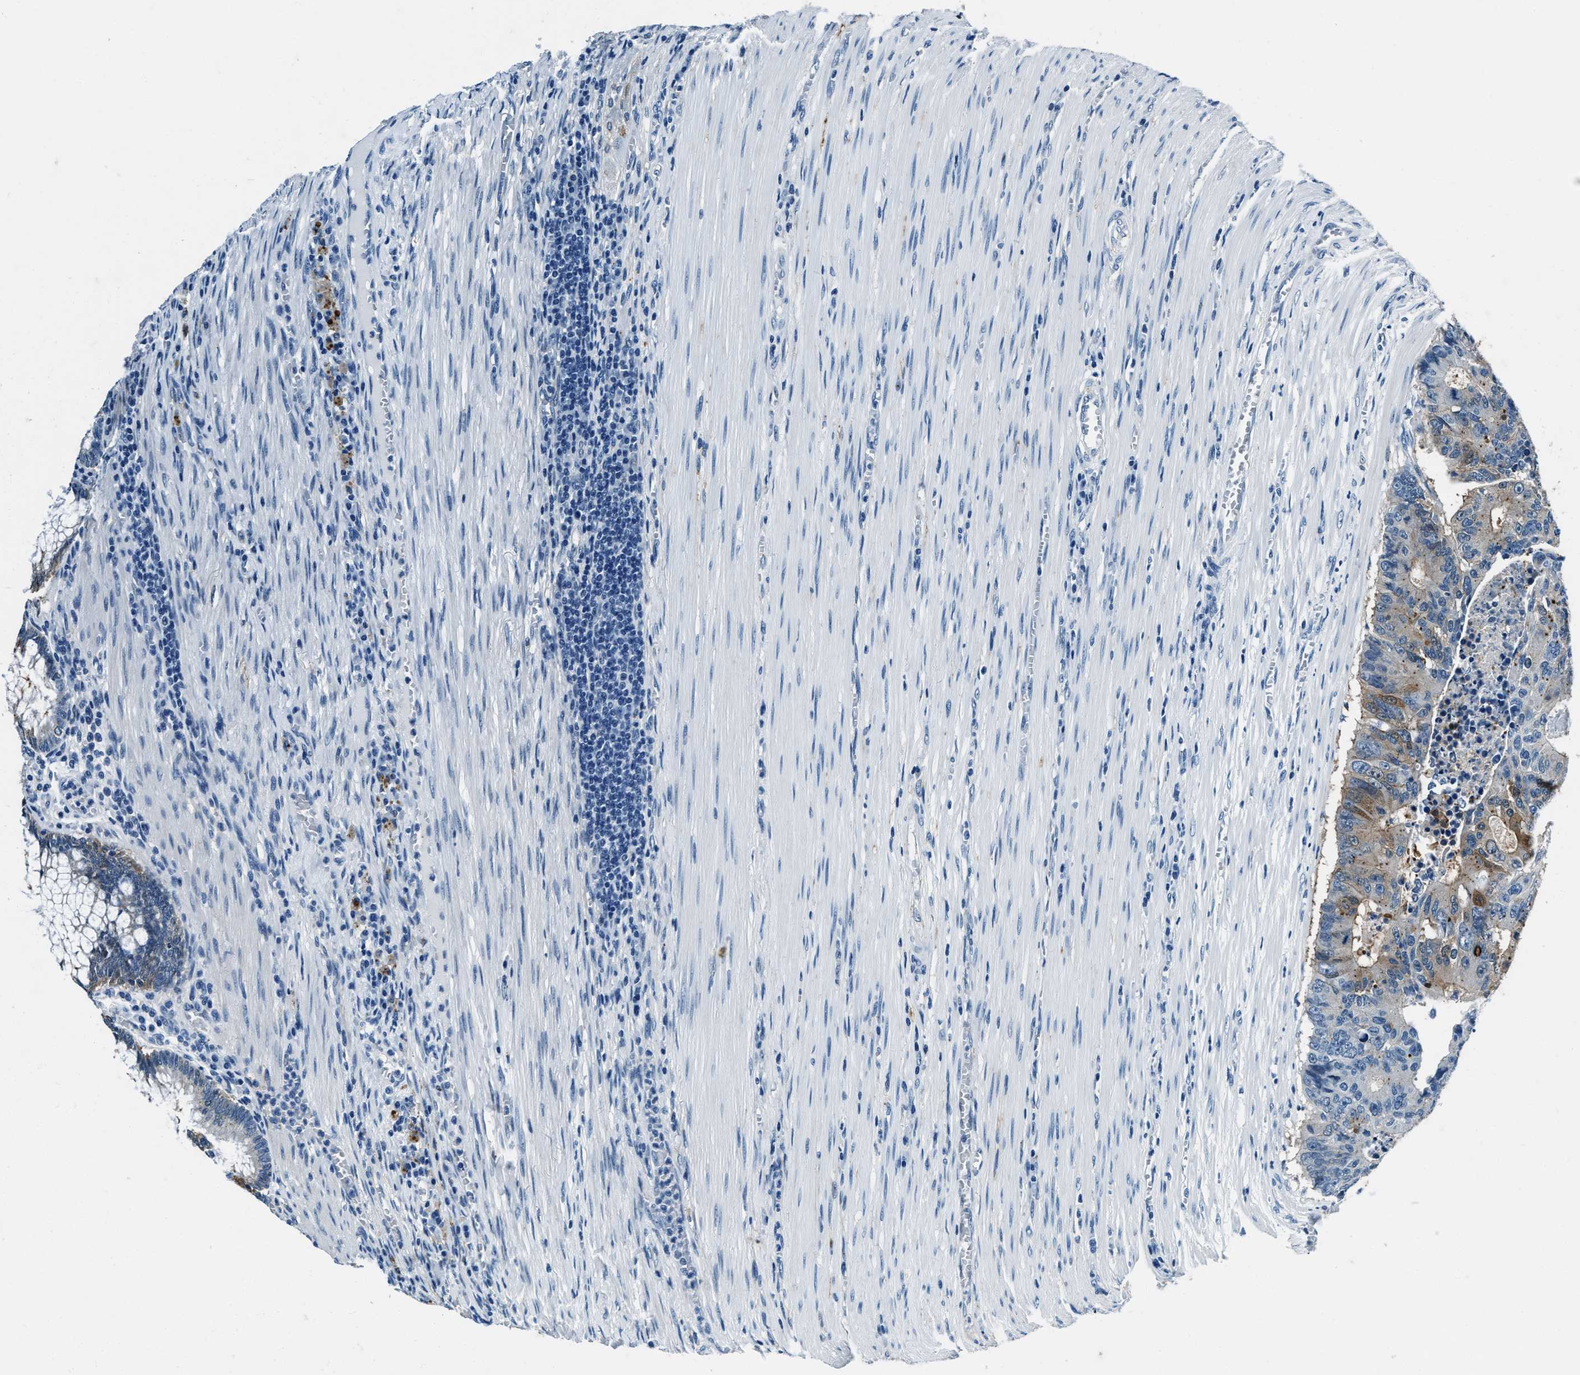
{"staining": {"intensity": "moderate", "quantity": "<25%", "location": "cytoplasmic/membranous"}, "tissue": "colorectal cancer", "cell_type": "Tumor cells", "image_type": "cancer", "snomed": [{"axis": "morphology", "description": "Adenocarcinoma, NOS"}, {"axis": "topography", "description": "Colon"}], "caption": "Tumor cells display low levels of moderate cytoplasmic/membranous staining in approximately <25% of cells in human colorectal cancer.", "gene": "PTPDC1", "patient": {"sex": "male", "age": 87}}